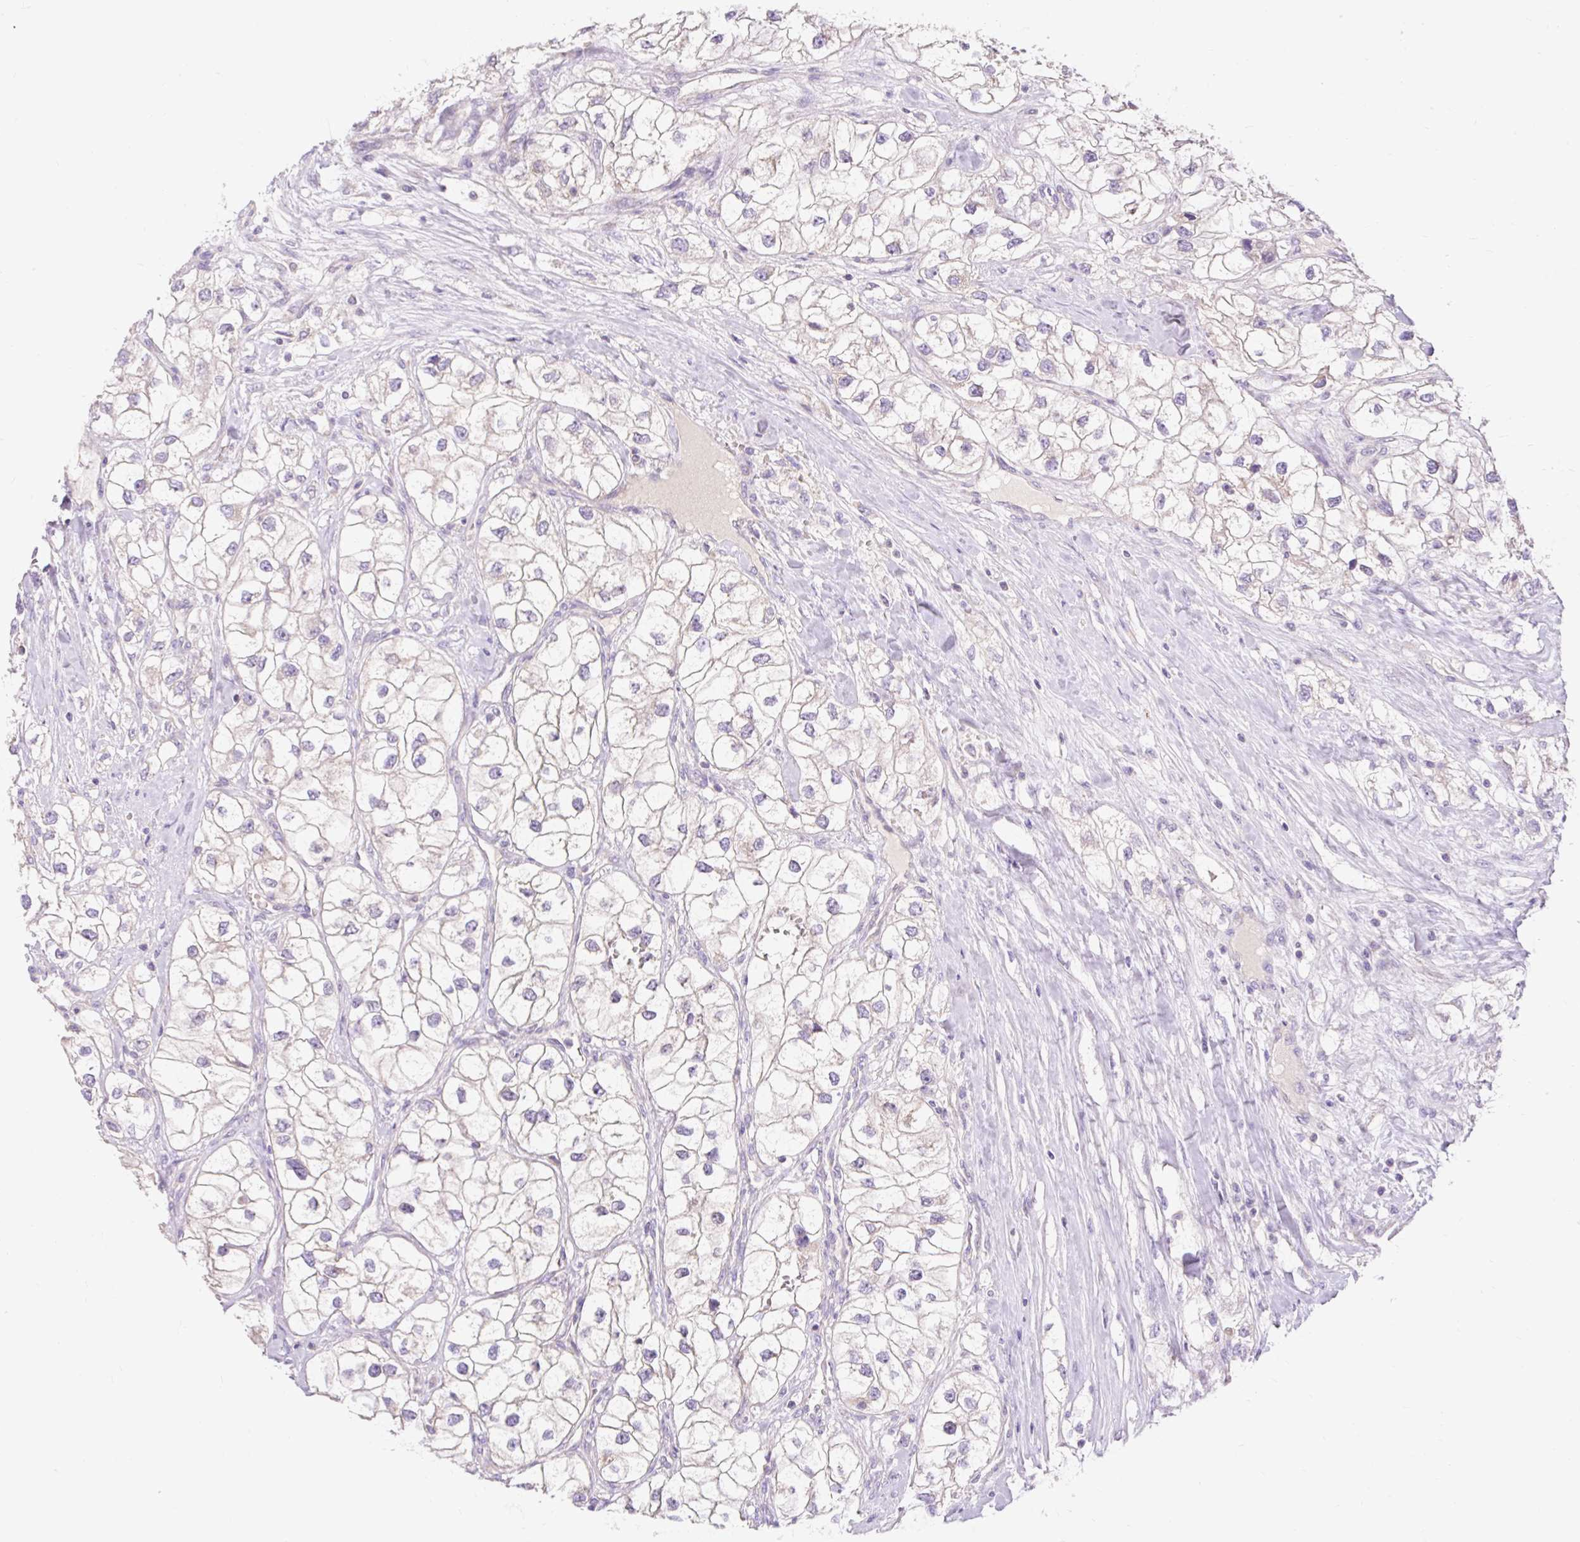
{"staining": {"intensity": "negative", "quantity": "none", "location": "none"}, "tissue": "renal cancer", "cell_type": "Tumor cells", "image_type": "cancer", "snomed": [{"axis": "morphology", "description": "Adenocarcinoma, NOS"}, {"axis": "topography", "description": "Kidney"}], "caption": "Adenocarcinoma (renal) stained for a protein using immunohistochemistry shows no positivity tumor cells.", "gene": "PMAIP1", "patient": {"sex": "male", "age": 59}}